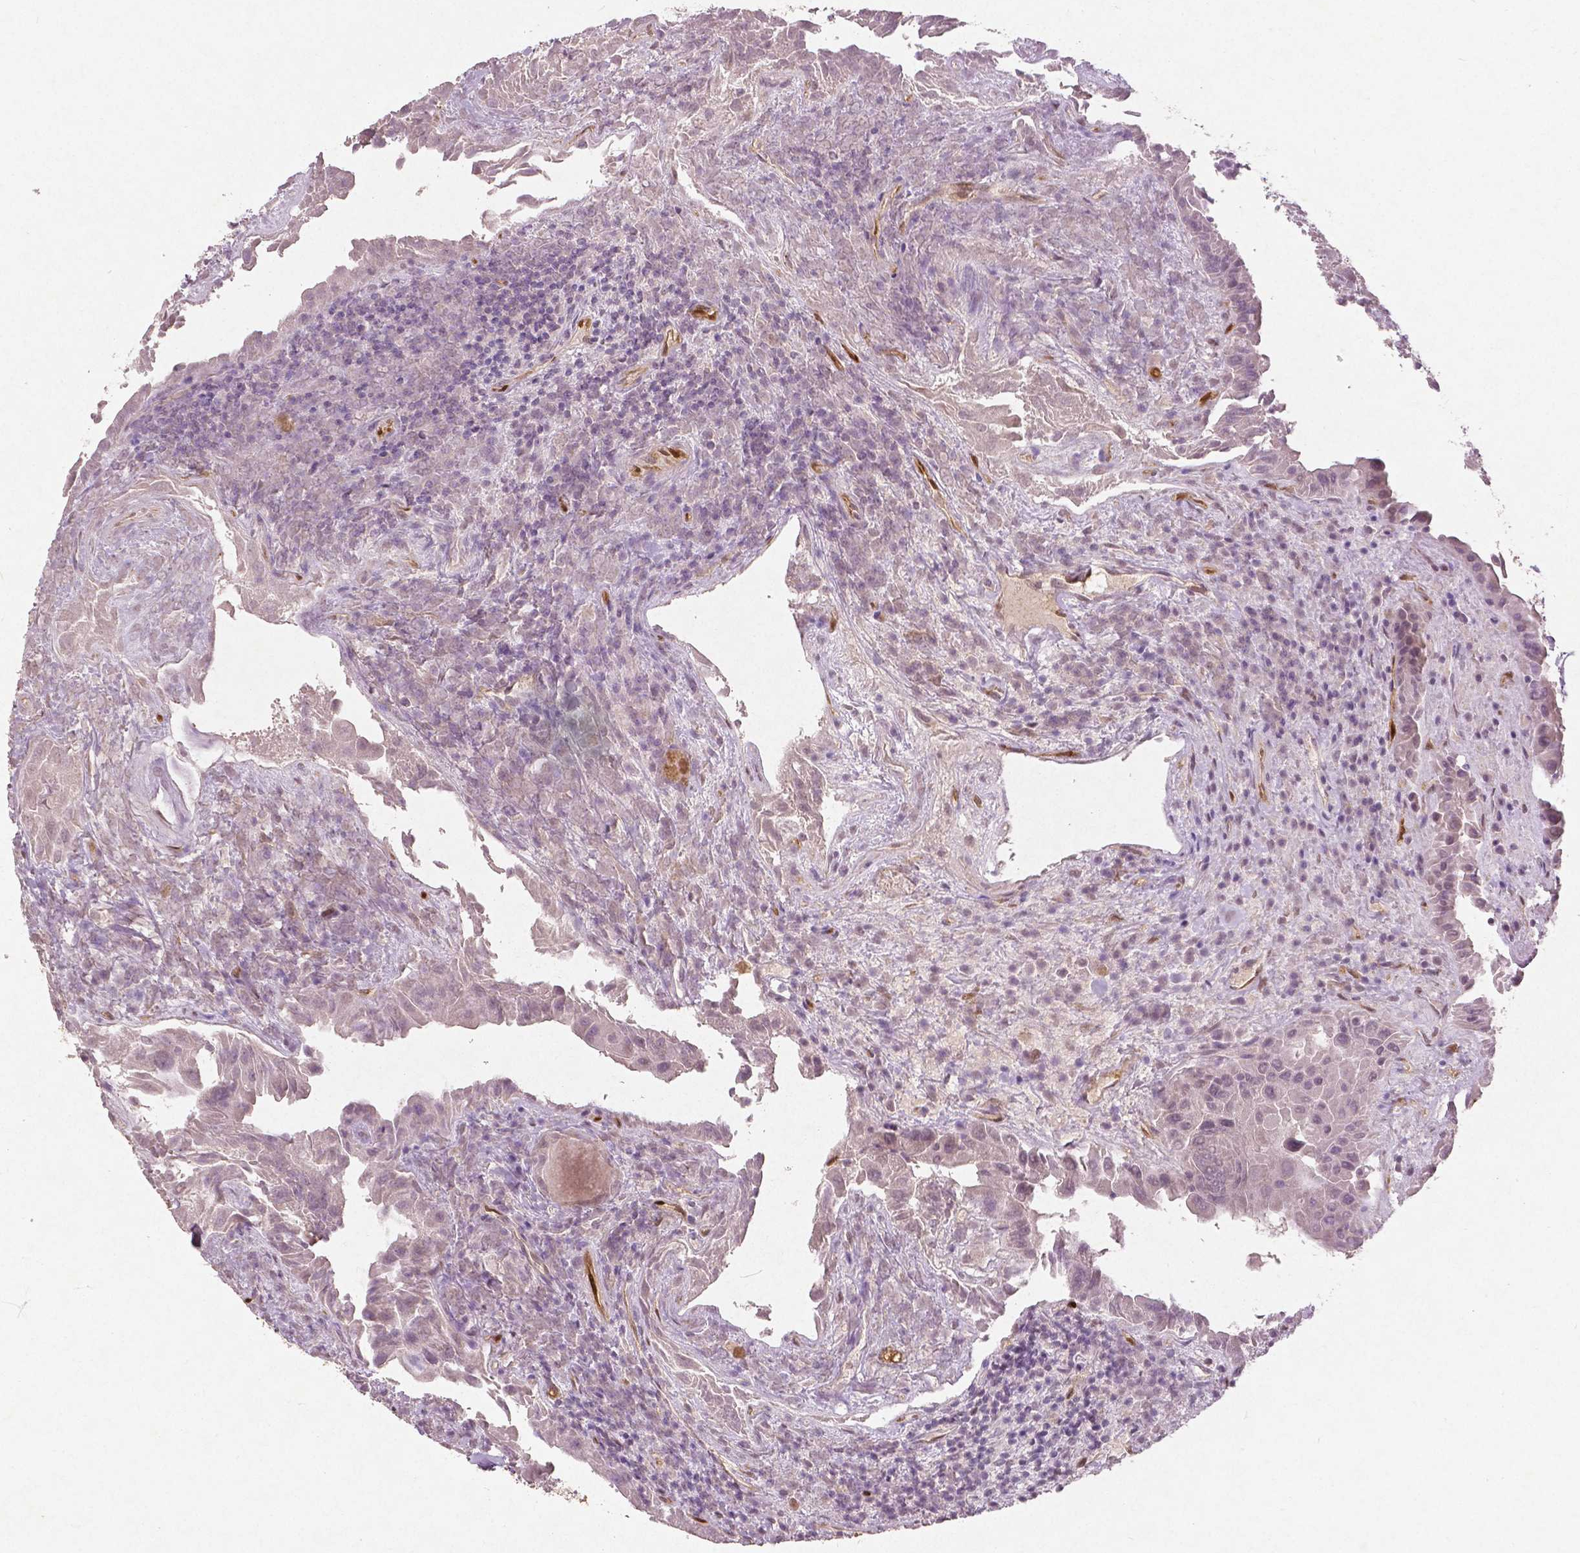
{"staining": {"intensity": "negative", "quantity": "none", "location": "none"}, "tissue": "thyroid cancer", "cell_type": "Tumor cells", "image_type": "cancer", "snomed": [{"axis": "morphology", "description": "Papillary adenocarcinoma, NOS"}, {"axis": "topography", "description": "Thyroid gland"}], "caption": "The image reveals no significant staining in tumor cells of thyroid papillary adenocarcinoma.", "gene": "WWTR1", "patient": {"sex": "female", "age": 37}}